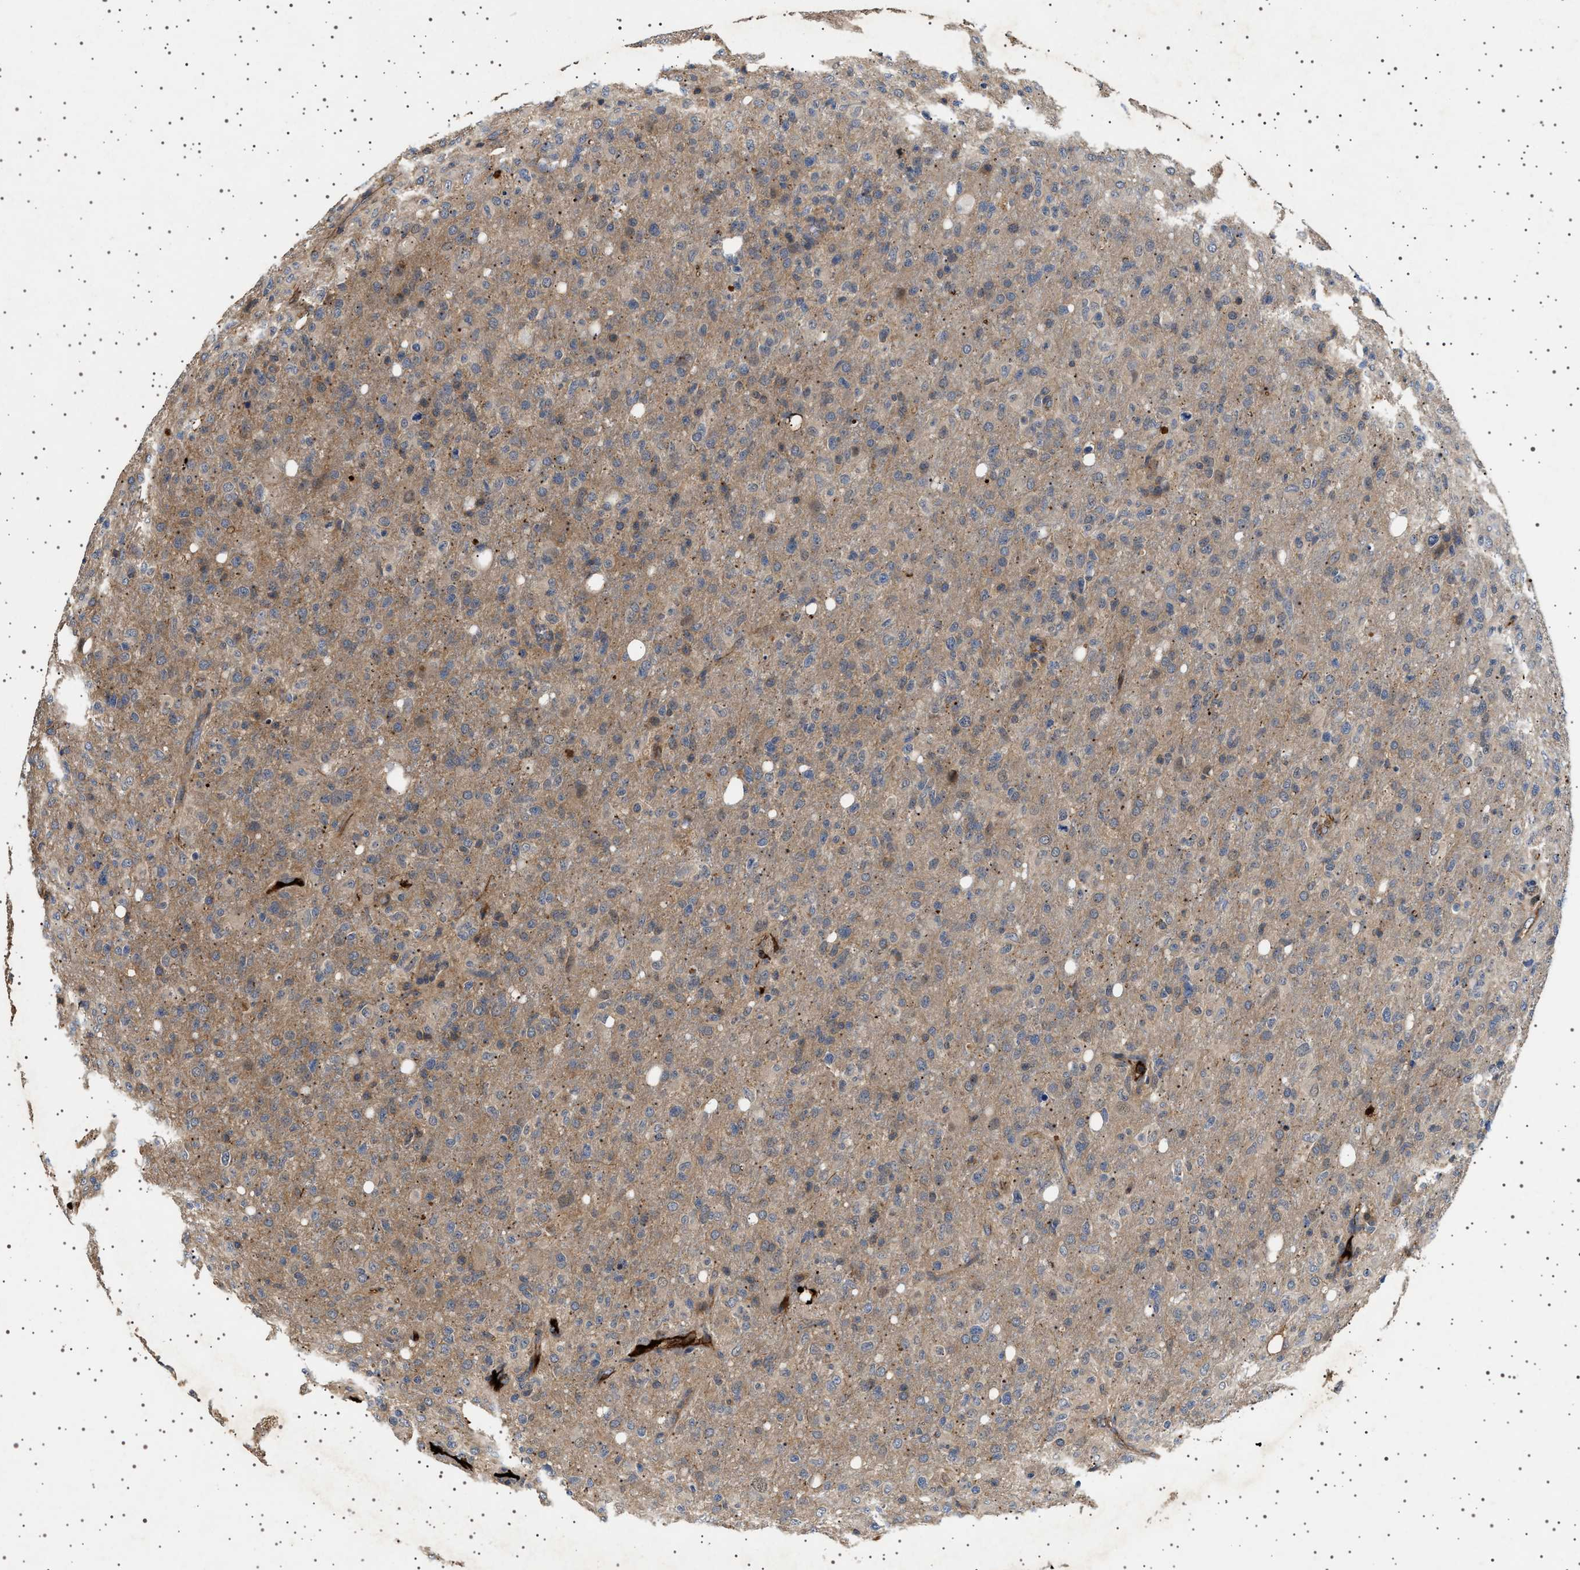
{"staining": {"intensity": "weak", "quantity": "<25%", "location": "cytoplasmic/membranous"}, "tissue": "glioma", "cell_type": "Tumor cells", "image_type": "cancer", "snomed": [{"axis": "morphology", "description": "Glioma, malignant, High grade"}, {"axis": "topography", "description": "Brain"}], "caption": "DAB immunohistochemical staining of malignant high-grade glioma demonstrates no significant expression in tumor cells.", "gene": "FICD", "patient": {"sex": "female", "age": 57}}